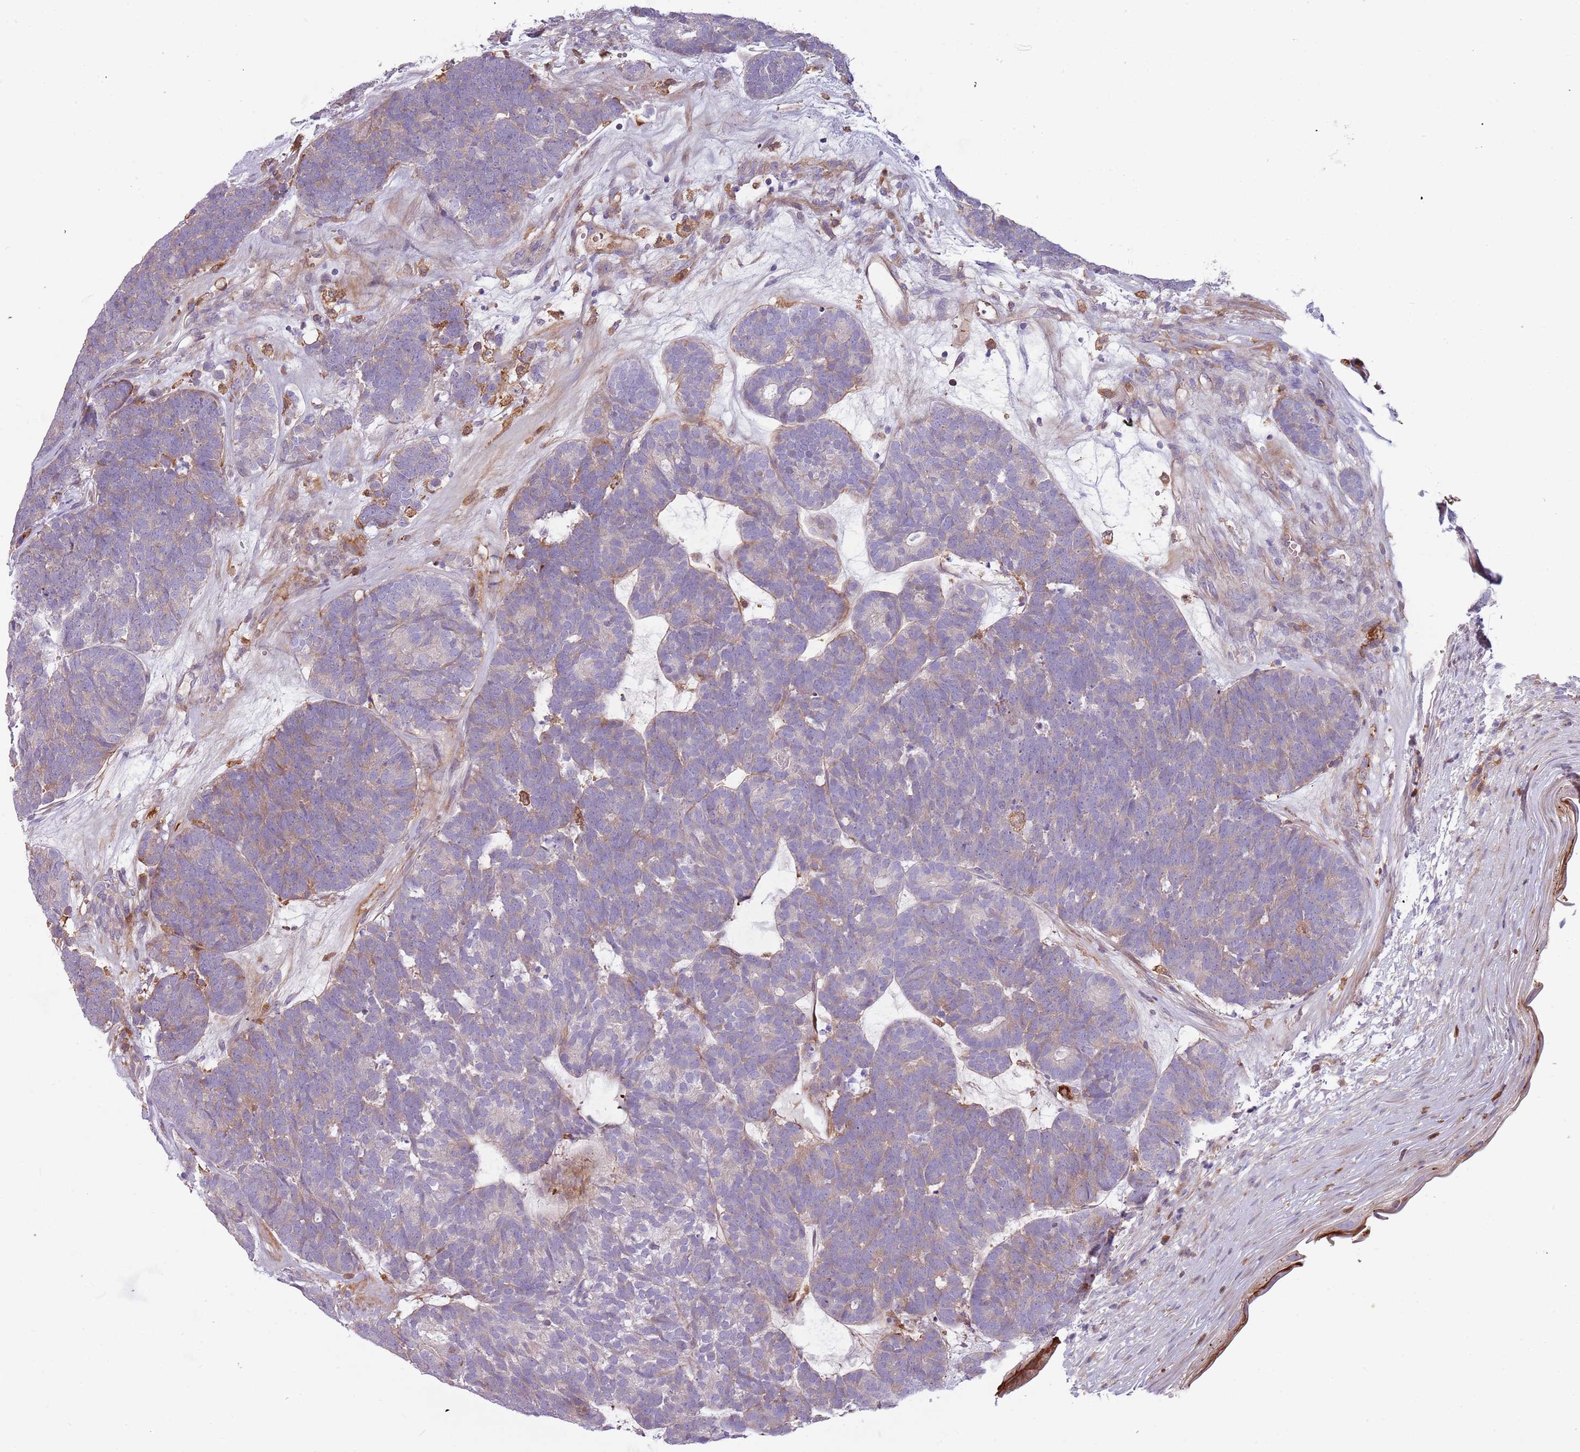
{"staining": {"intensity": "weak", "quantity": "<25%", "location": "cytoplasmic/membranous"}, "tissue": "head and neck cancer", "cell_type": "Tumor cells", "image_type": "cancer", "snomed": [{"axis": "morphology", "description": "Adenocarcinoma, NOS"}, {"axis": "topography", "description": "Head-Neck"}], "caption": "Tumor cells are negative for brown protein staining in head and neck cancer. The staining is performed using DAB (3,3'-diaminobenzidine) brown chromogen with nuclei counter-stained in using hematoxylin.", "gene": "NADK", "patient": {"sex": "female", "age": 81}}